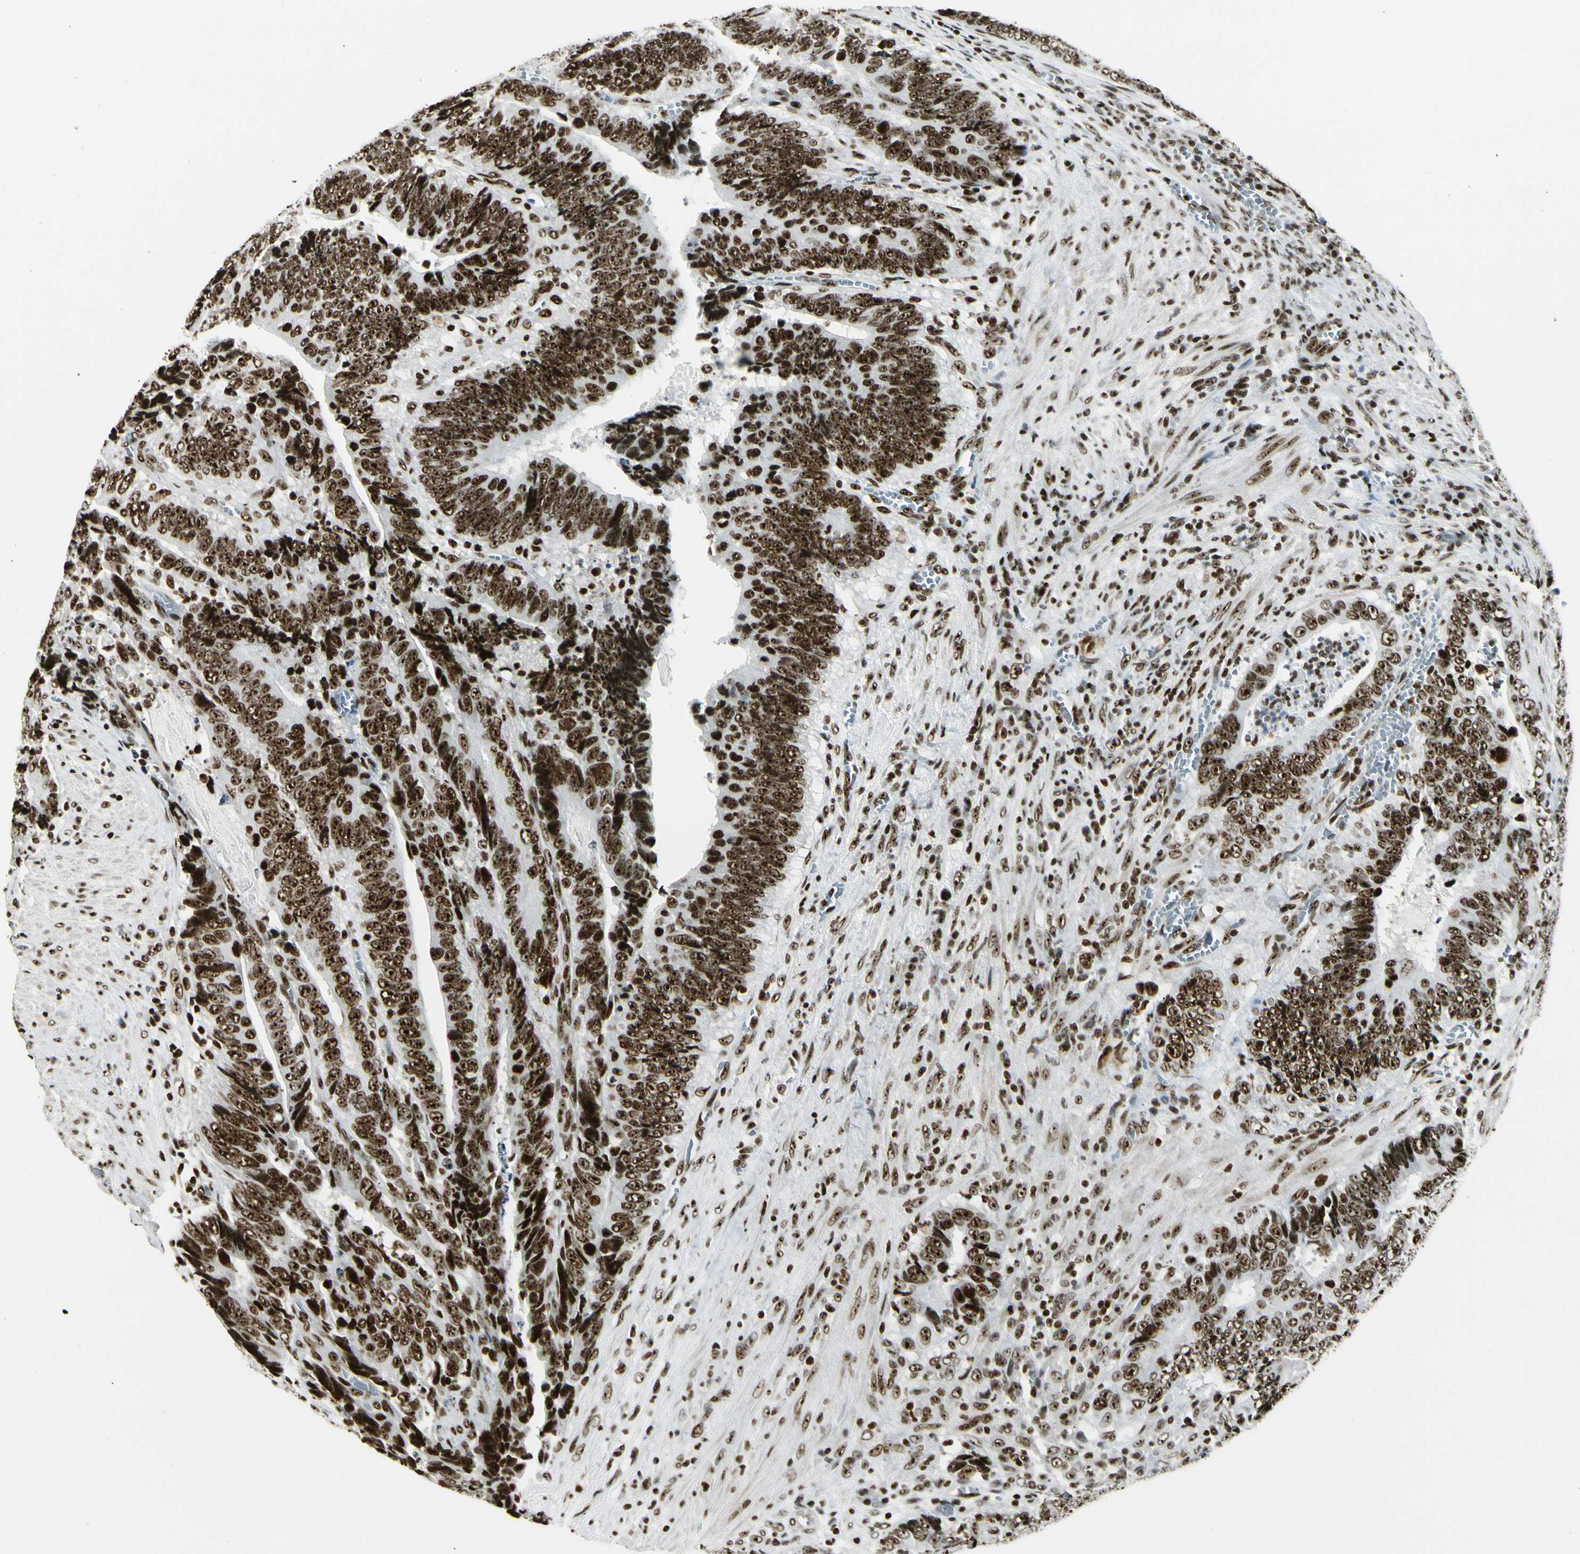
{"staining": {"intensity": "strong", "quantity": ">75%", "location": "nuclear"}, "tissue": "colorectal cancer", "cell_type": "Tumor cells", "image_type": "cancer", "snomed": [{"axis": "morphology", "description": "Adenocarcinoma, NOS"}, {"axis": "topography", "description": "Colon"}], "caption": "This is a micrograph of immunohistochemistry staining of adenocarcinoma (colorectal), which shows strong positivity in the nuclear of tumor cells.", "gene": "UBTF", "patient": {"sex": "male", "age": 72}}